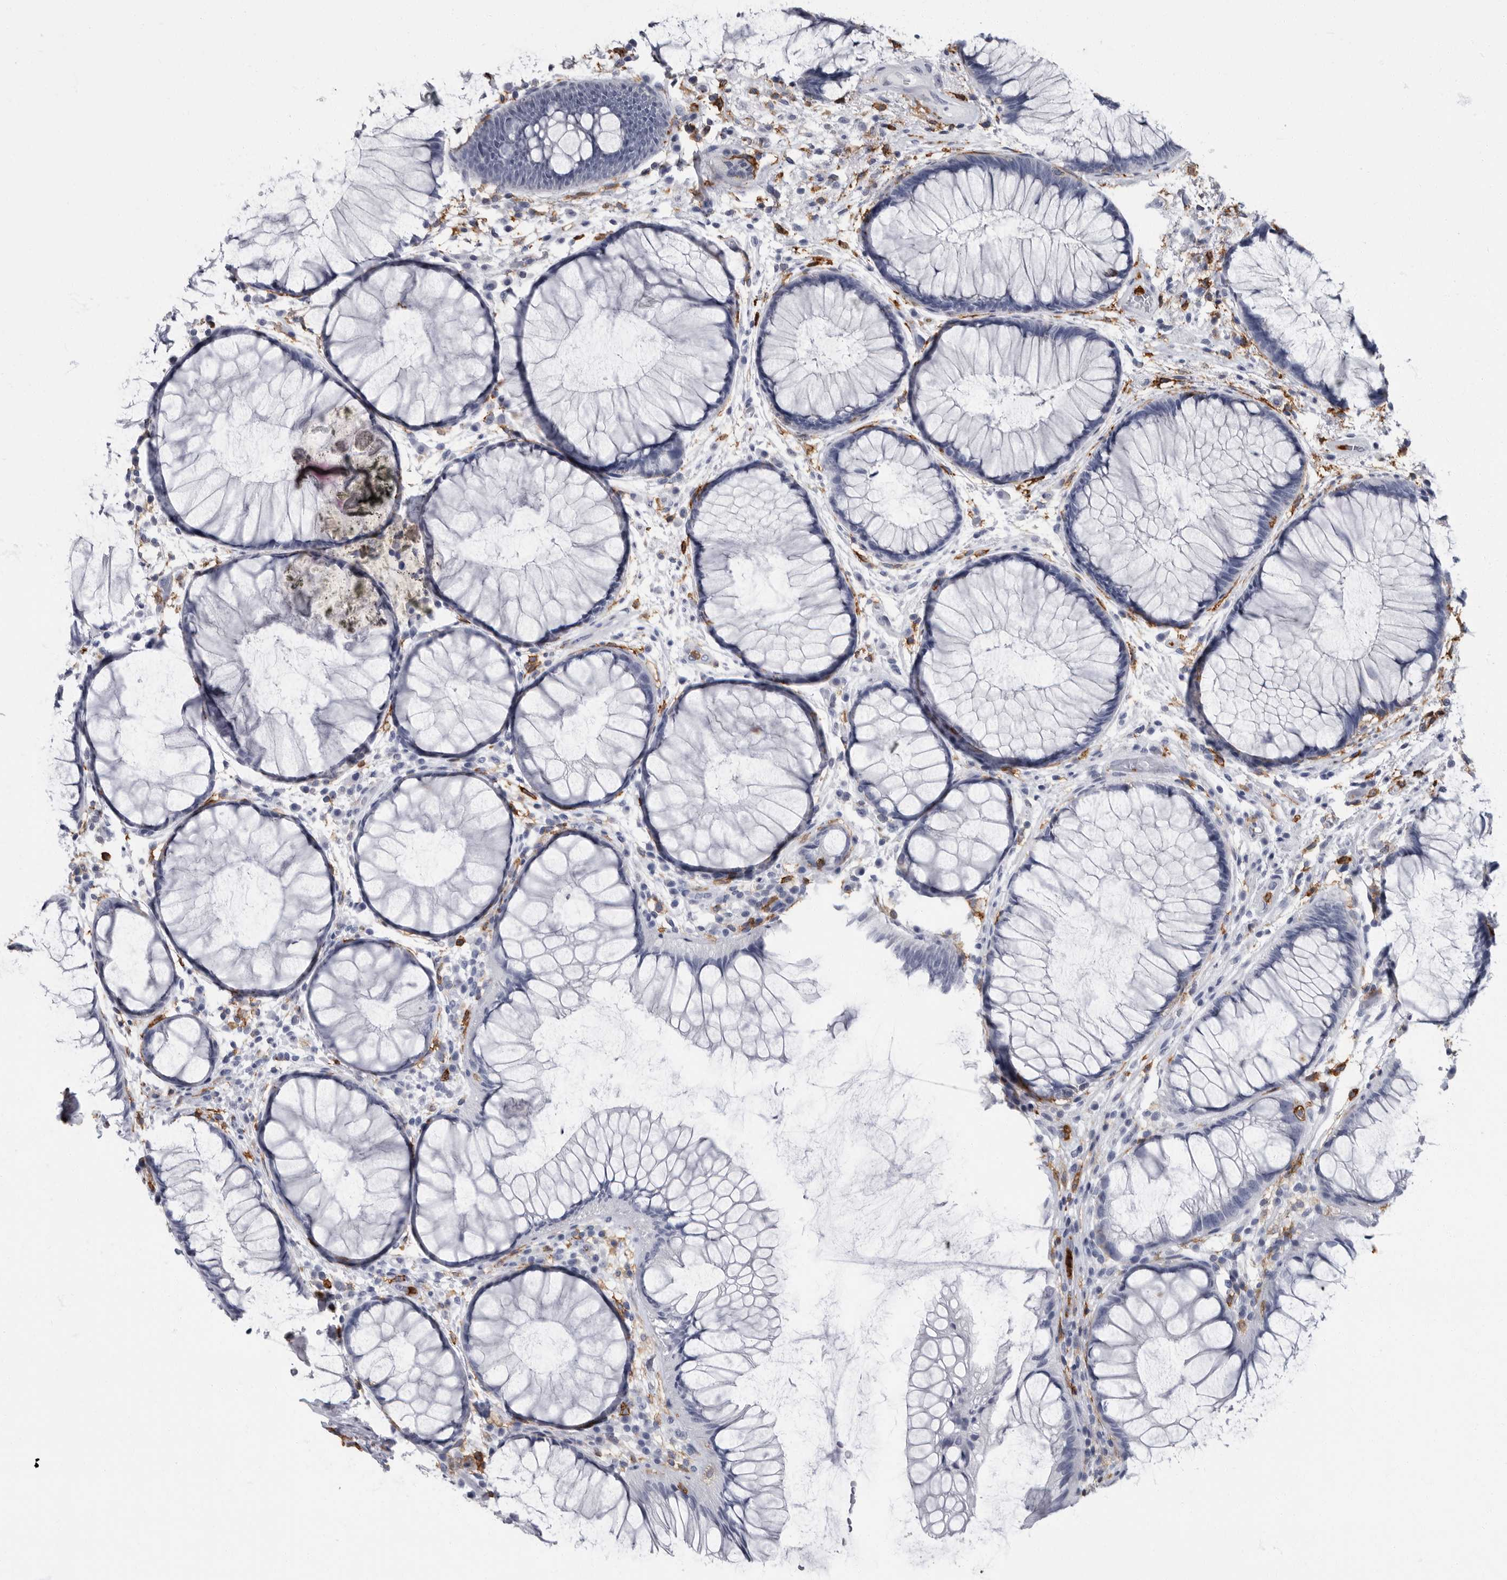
{"staining": {"intensity": "negative", "quantity": "none", "location": "none"}, "tissue": "rectum", "cell_type": "Glandular cells", "image_type": "normal", "snomed": [{"axis": "morphology", "description": "Normal tissue, NOS"}, {"axis": "topography", "description": "Rectum"}], "caption": "Immunohistochemistry of benign rectum shows no expression in glandular cells.", "gene": "FCER1G", "patient": {"sex": "male", "age": 51}}